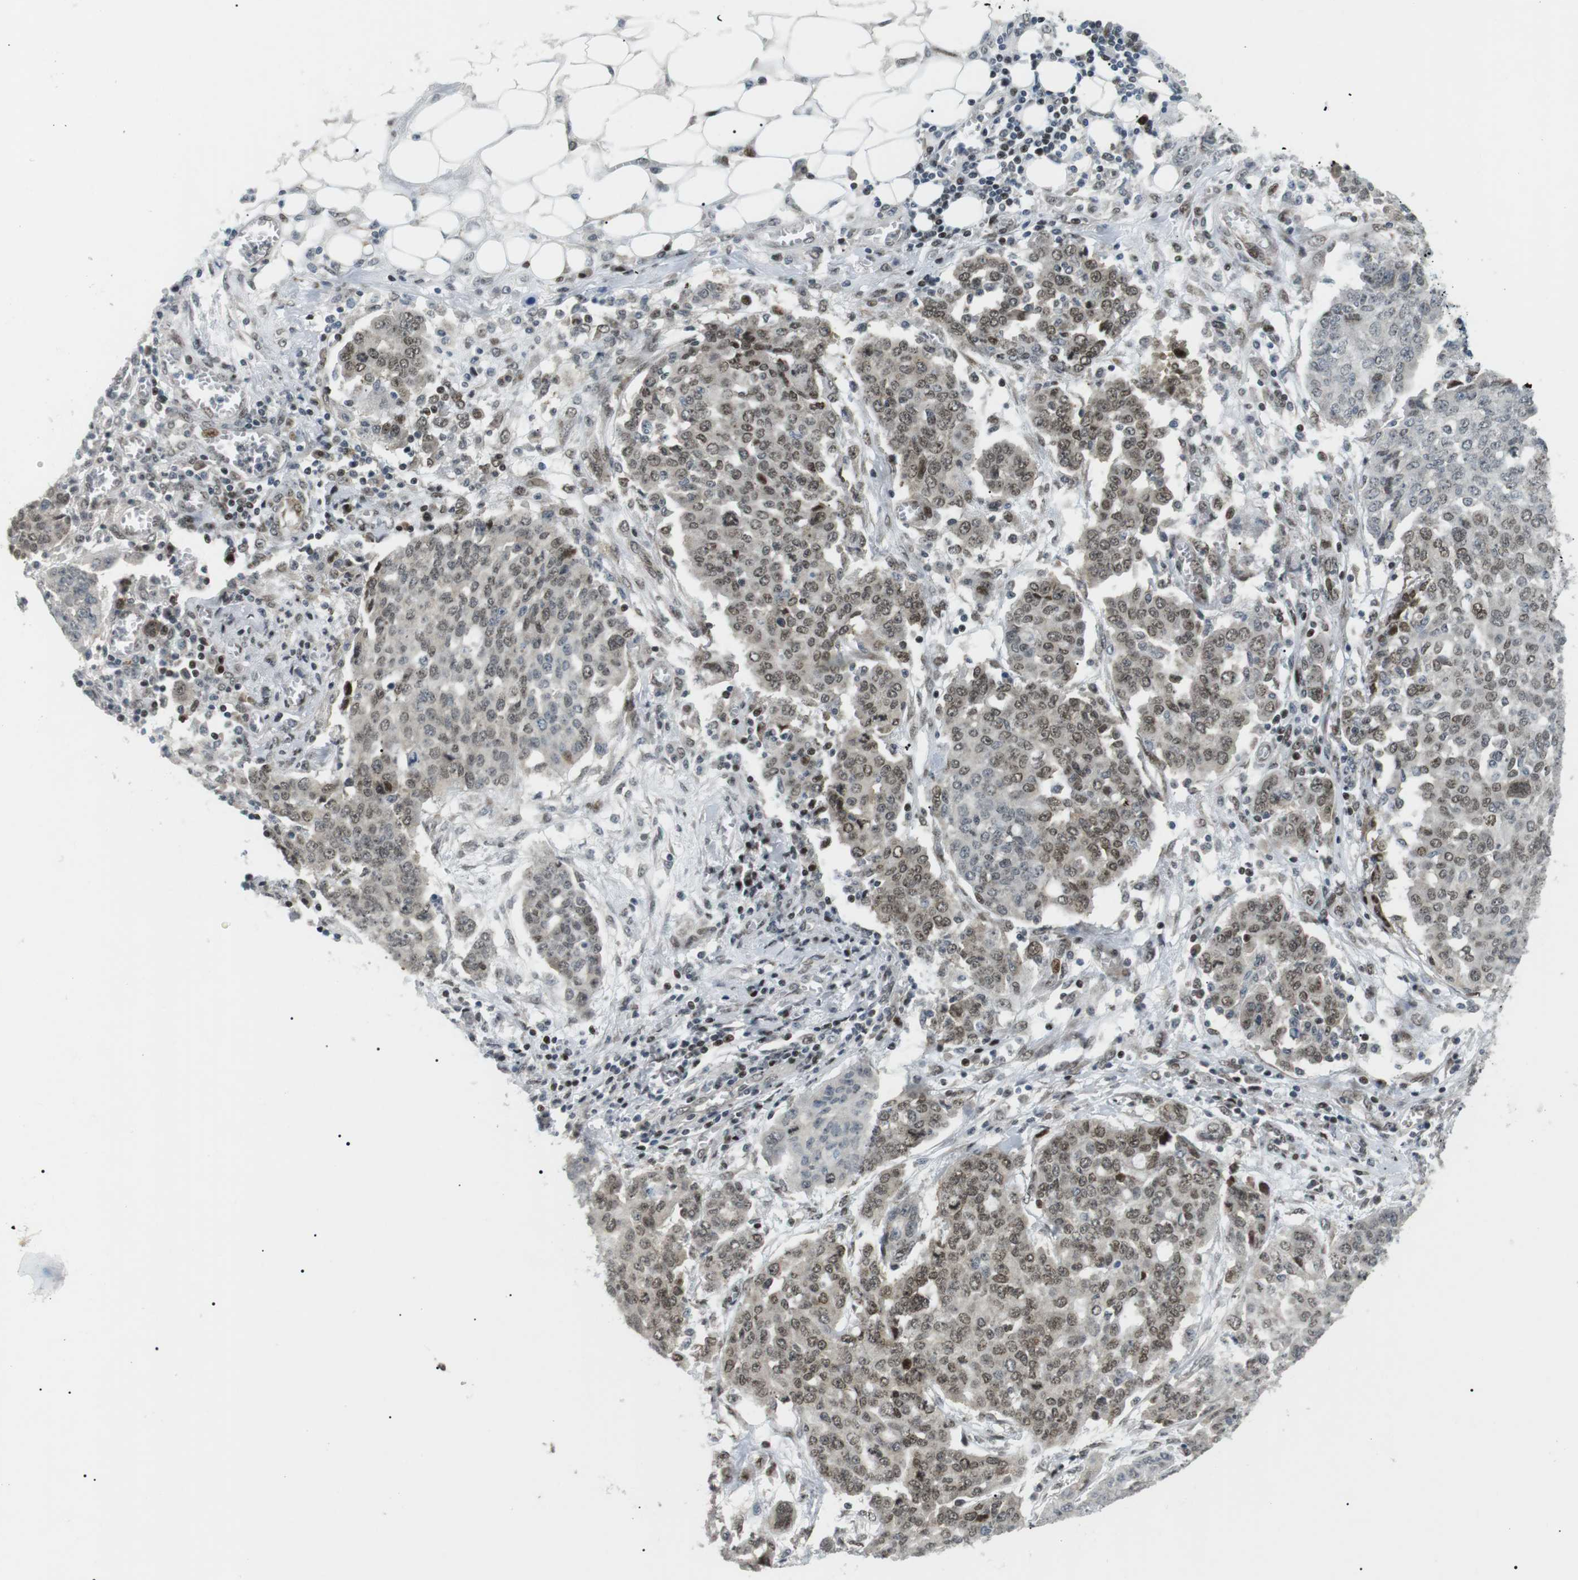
{"staining": {"intensity": "moderate", "quantity": "25%-75%", "location": "nuclear"}, "tissue": "ovarian cancer", "cell_type": "Tumor cells", "image_type": "cancer", "snomed": [{"axis": "morphology", "description": "Cystadenocarcinoma, serous, NOS"}, {"axis": "topography", "description": "Soft tissue"}, {"axis": "topography", "description": "Ovary"}], "caption": "The immunohistochemical stain labels moderate nuclear positivity in tumor cells of ovarian cancer (serous cystadenocarcinoma) tissue.", "gene": "CDC27", "patient": {"sex": "female", "age": 57}}